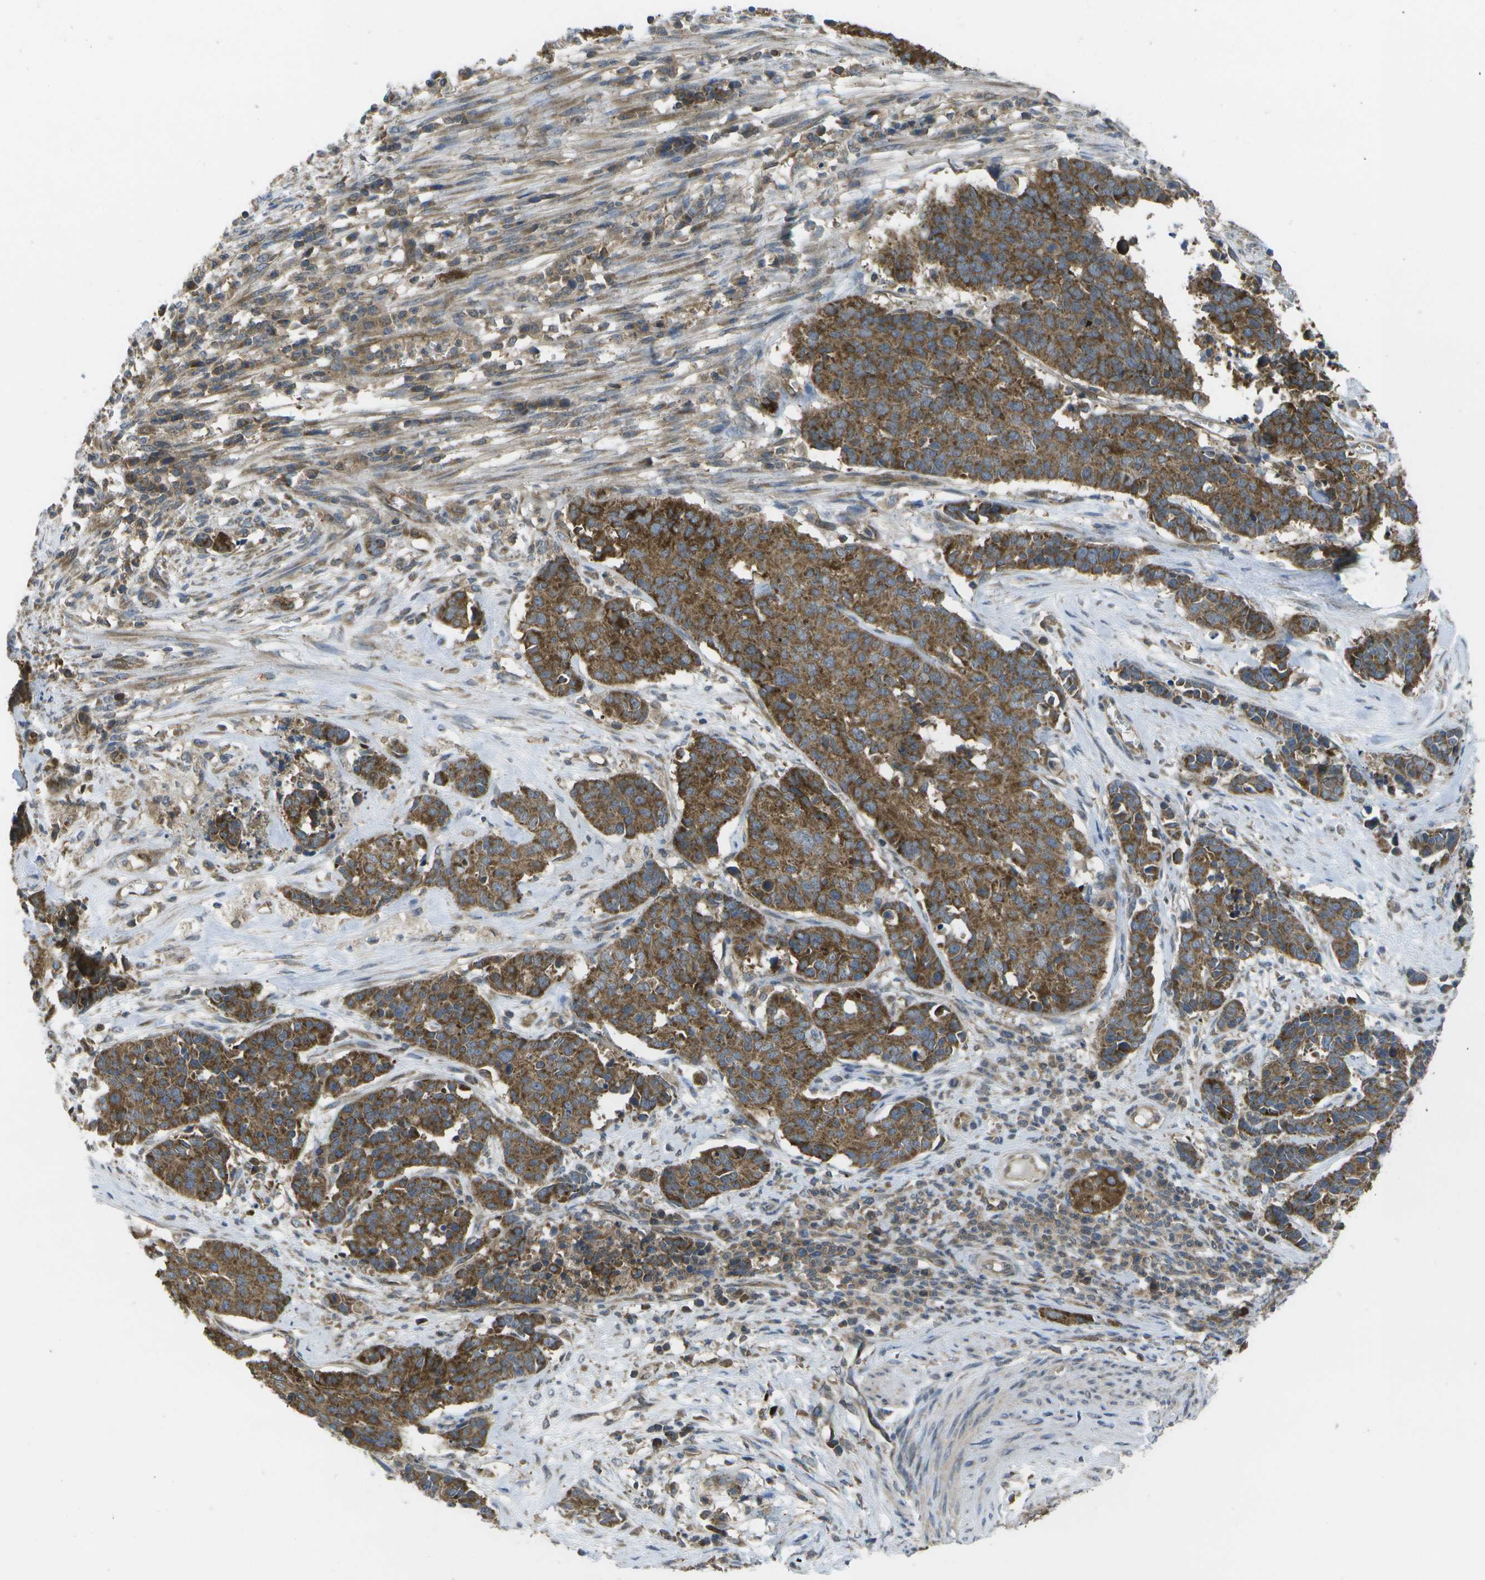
{"staining": {"intensity": "strong", "quantity": ">75%", "location": "cytoplasmic/membranous"}, "tissue": "cervical cancer", "cell_type": "Tumor cells", "image_type": "cancer", "snomed": [{"axis": "morphology", "description": "Squamous cell carcinoma, NOS"}, {"axis": "topography", "description": "Cervix"}], "caption": "Strong cytoplasmic/membranous expression for a protein is appreciated in approximately >75% of tumor cells of cervical cancer using immunohistochemistry.", "gene": "DPM3", "patient": {"sex": "female", "age": 35}}